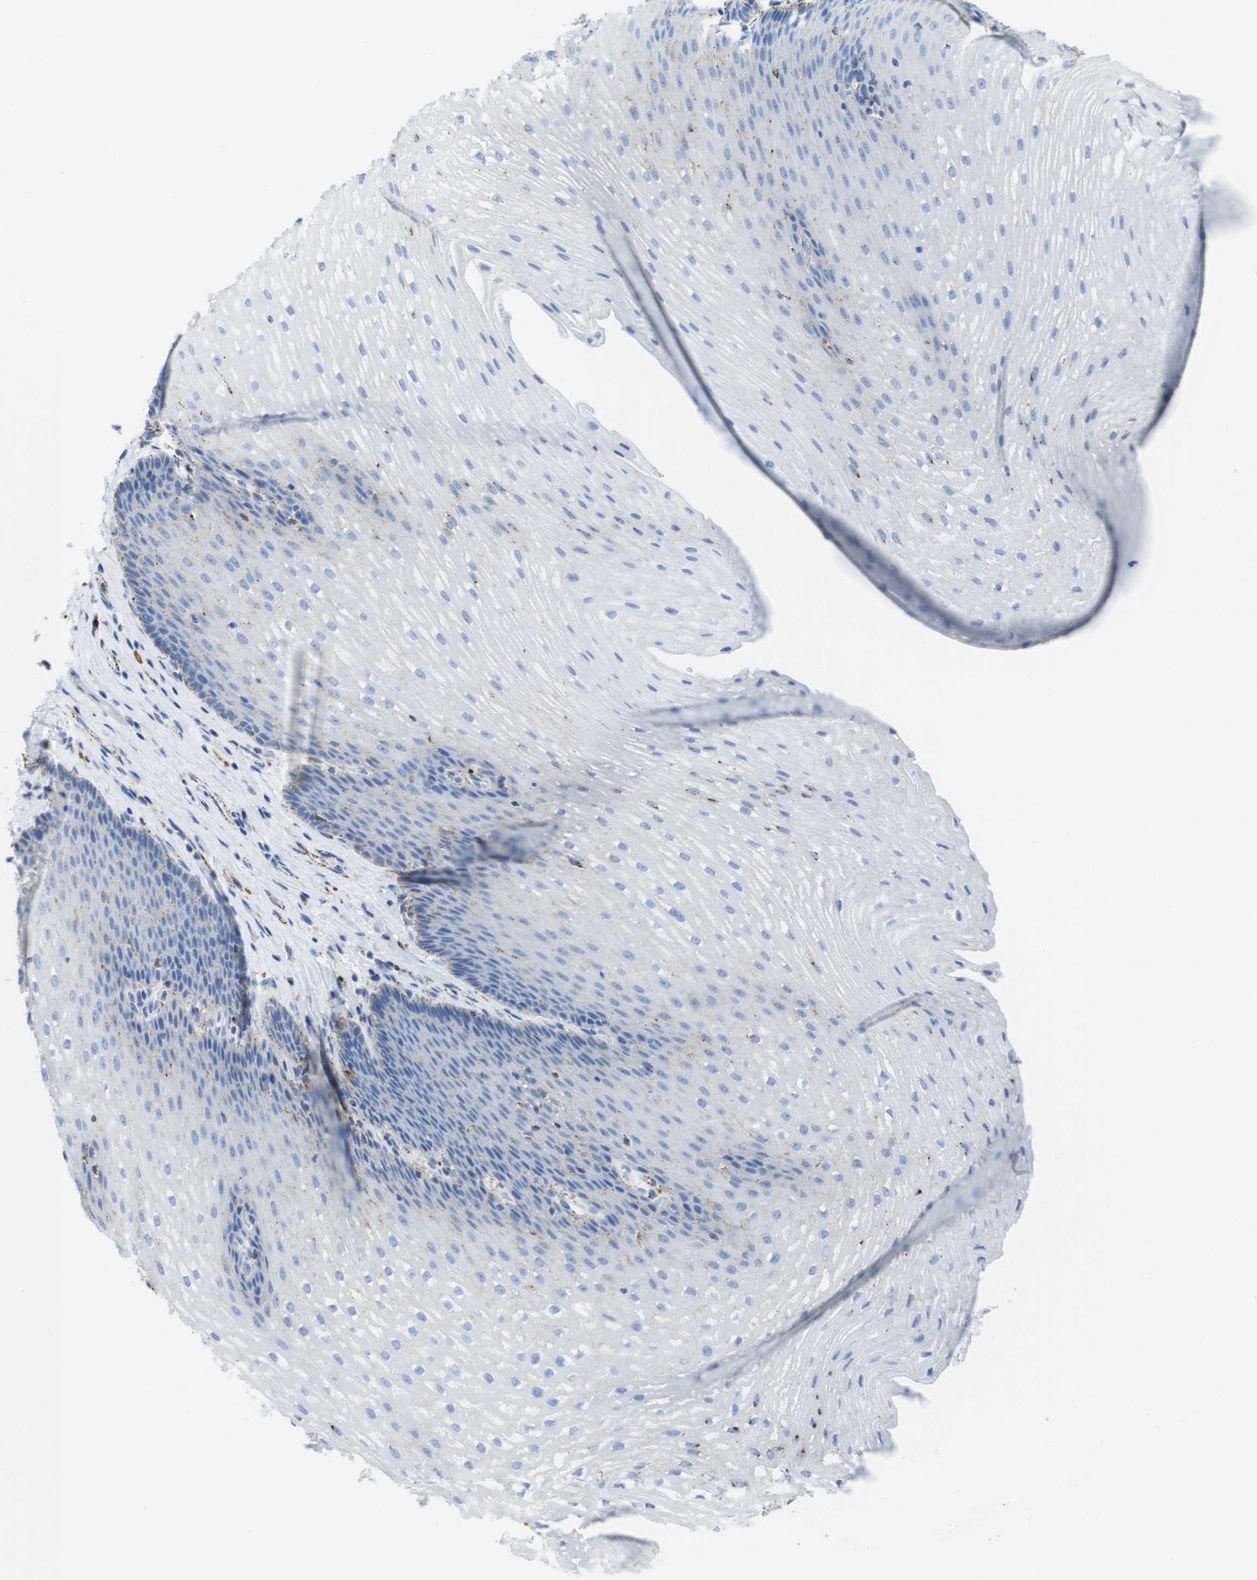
{"staining": {"intensity": "weak", "quantity": "<25%", "location": "cytoplasmic/membranous"}, "tissue": "esophagus", "cell_type": "Squamous epithelial cells", "image_type": "normal", "snomed": [{"axis": "morphology", "description": "Normal tissue, NOS"}, {"axis": "topography", "description": "Esophagus"}], "caption": "Immunohistochemistry image of benign esophagus: human esophagus stained with DAB shows no significant protein positivity in squamous epithelial cells.", "gene": "PRCP", "patient": {"sex": "male", "age": 48}}